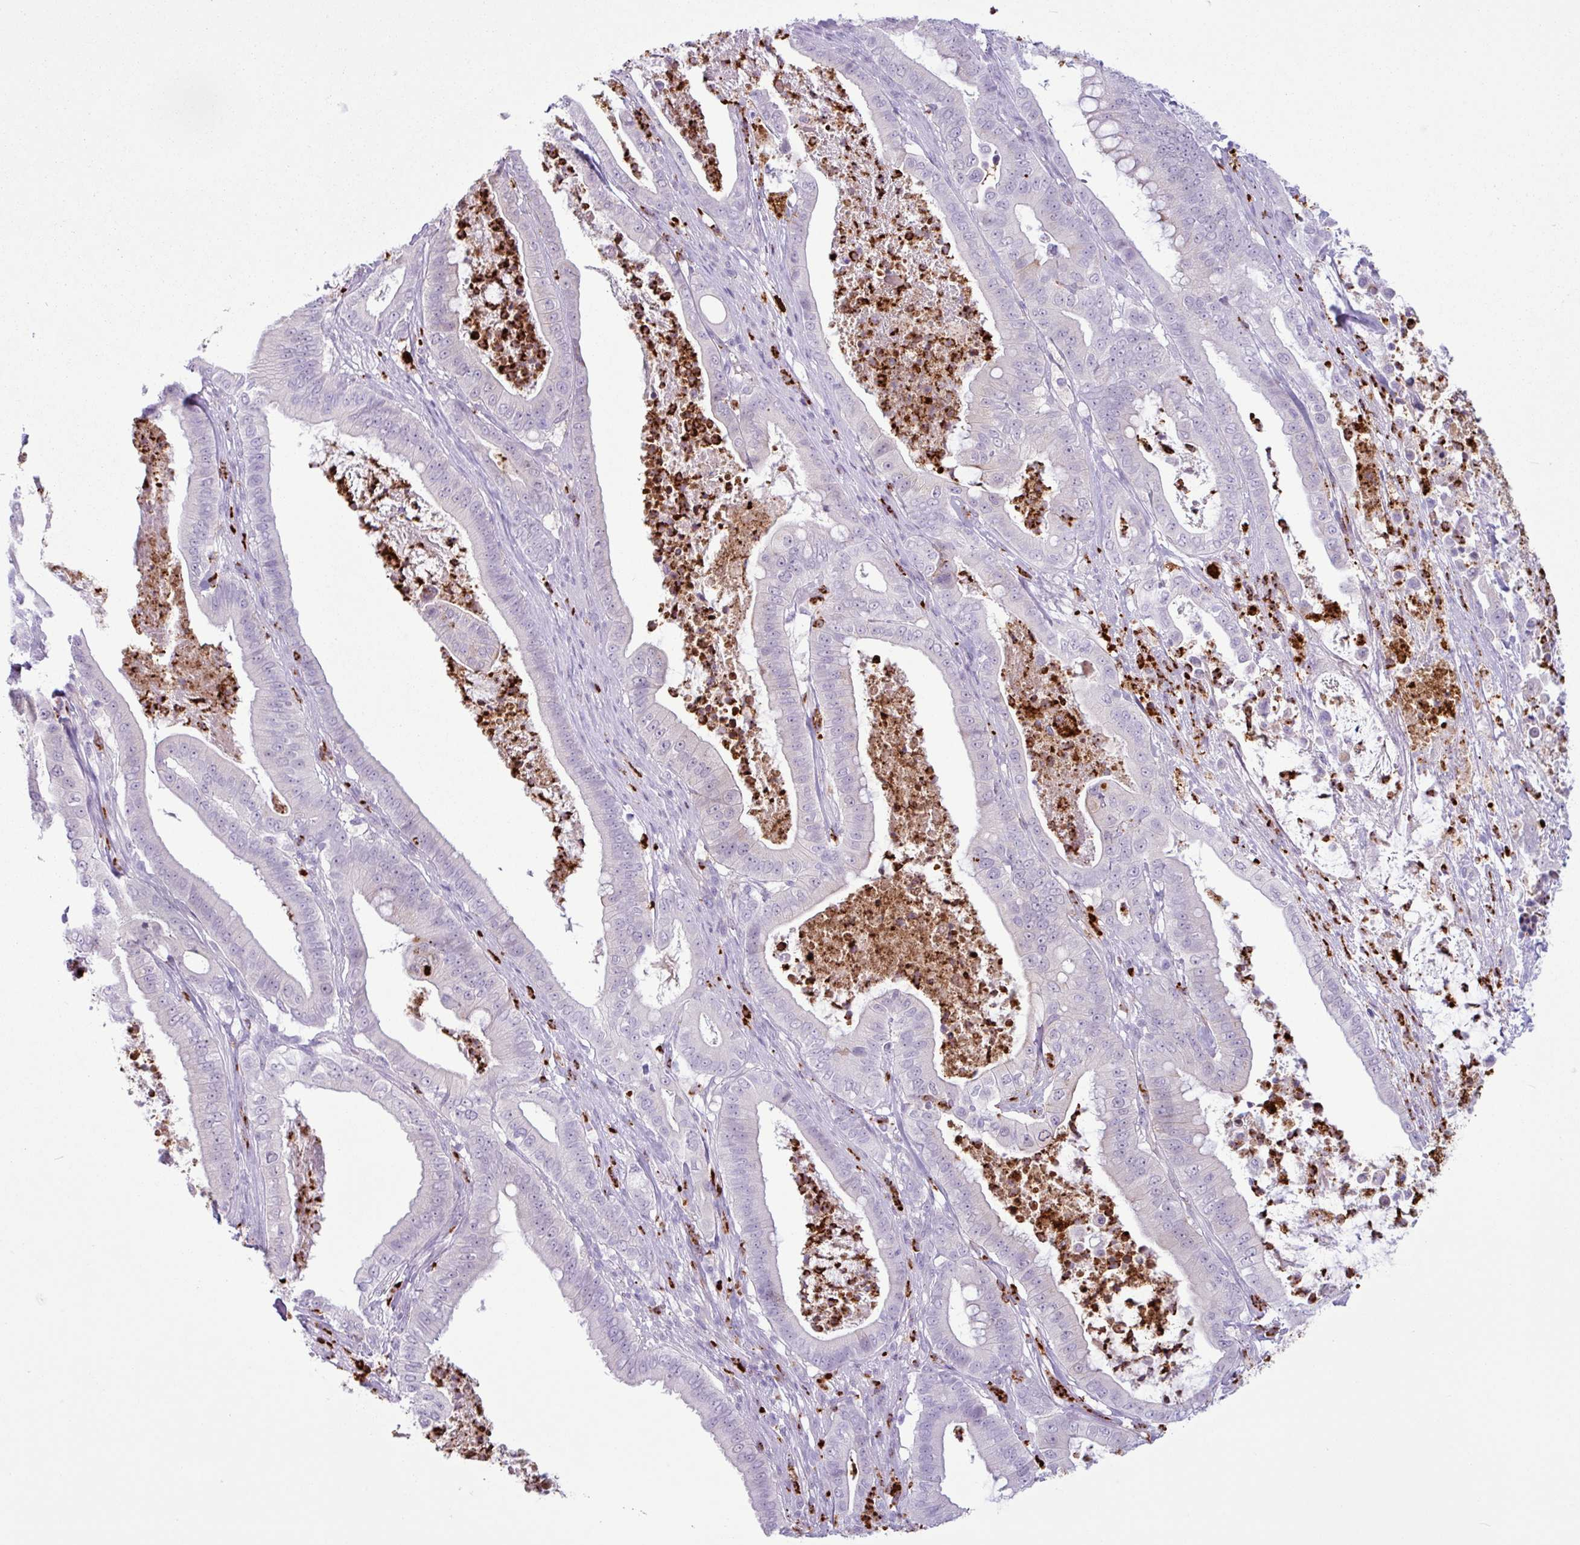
{"staining": {"intensity": "negative", "quantity": "none", "location": "none"}, "tissue": "pancreatic cancer", "cell_type": "Tumor cells", "image_type": "cancer", "snomed": [{"axis": "morphology", "description": "Adenocarcinoma, NOS"}, {"axis": "topography", "description": "Pancreas"}], "caption": "Tumor cells show no significant positivity in pancreatic cancer.", "gene": "TMEM178A", "patient": {"sex": "male", "age": 71}}